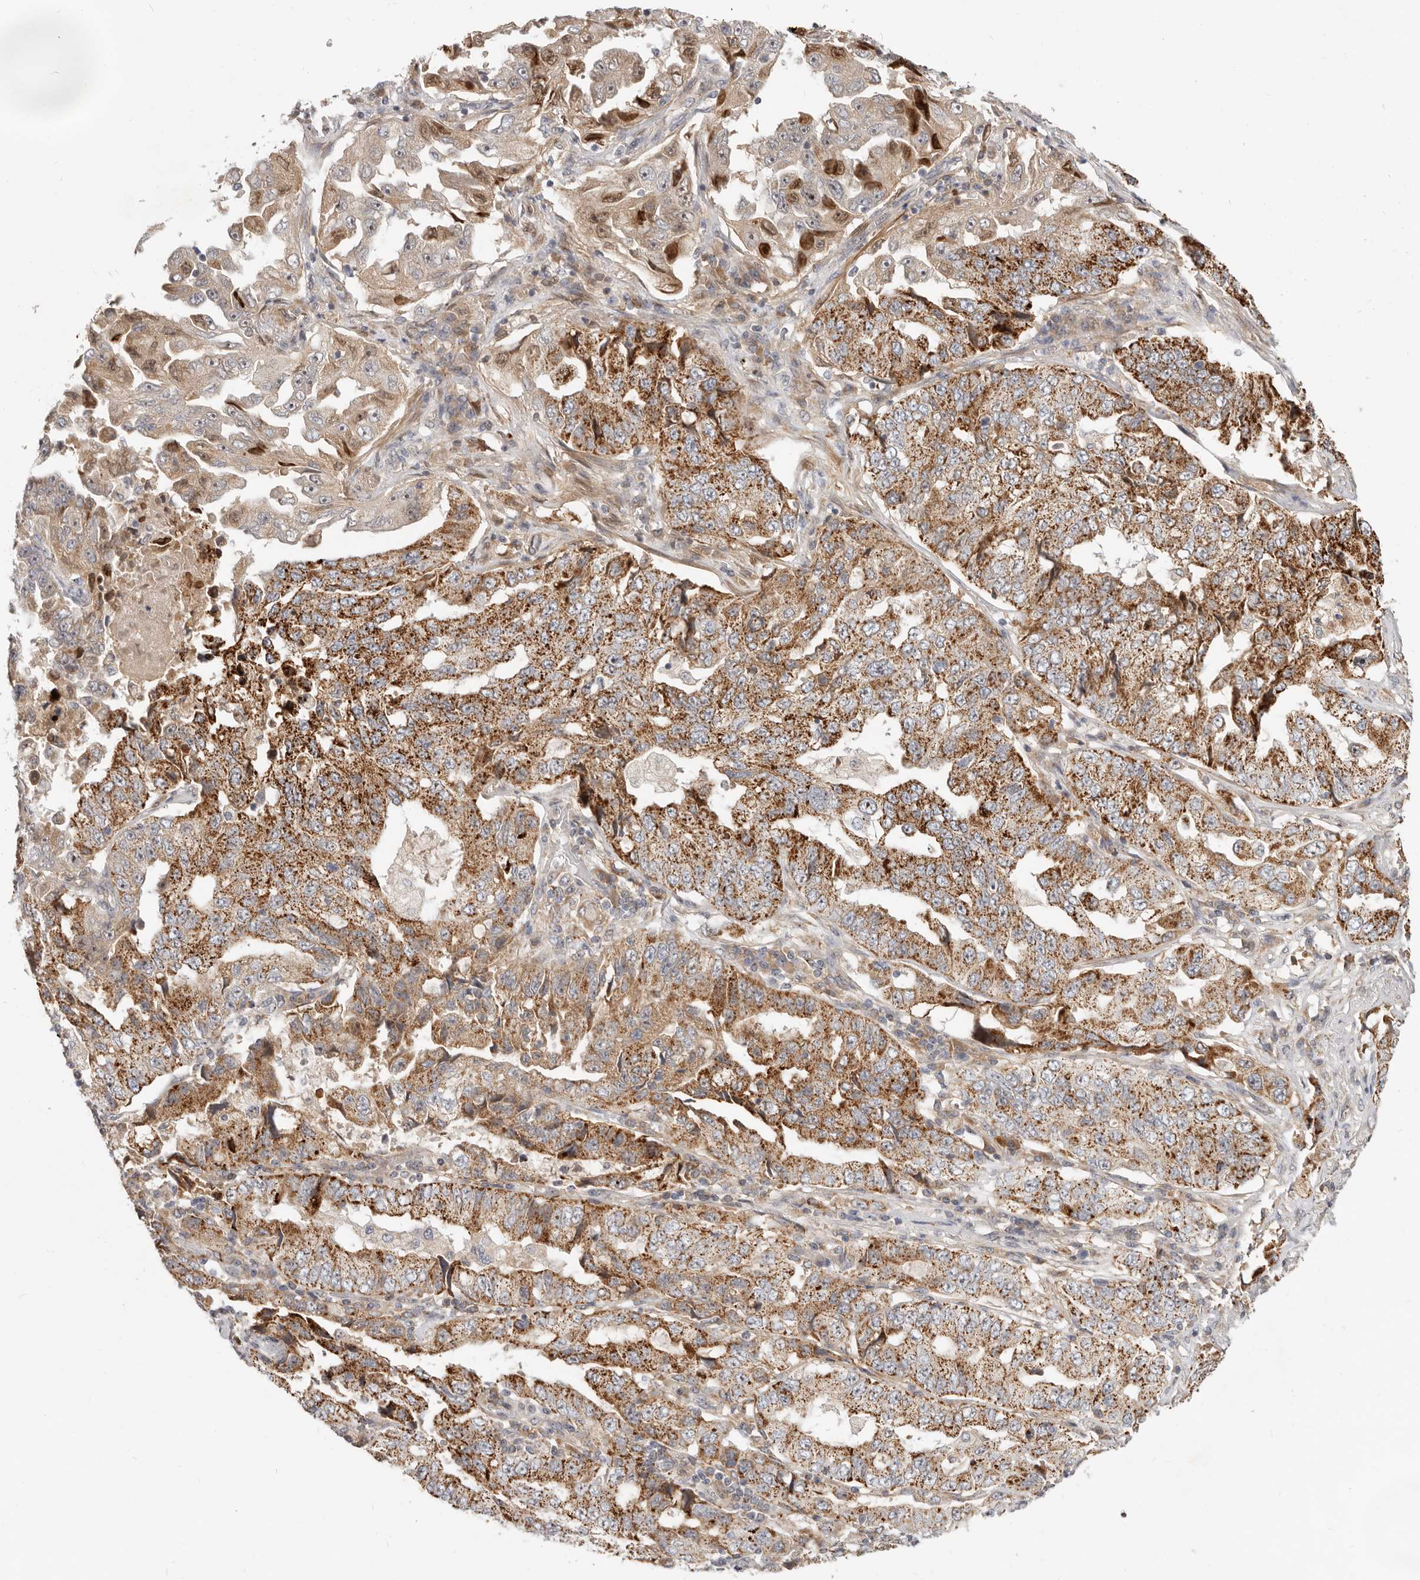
{"staining": {"intensity": "moderate", "quantity": ">75%", "location": "cytoplasmic/membranous"}, "tissue": "lung cancer", "cell_type": "Tumor cells", "image_type": "cancer", "snomed": [{"axis": "morphology", "description": "Adenocarcinoma, NOS"}, {"axis": "topography", "description": "Lung"}], "caption": "Tumor cells reveal medium levels of moderate cytoplasmic/membranous staining in about >75% of cells in lung cancer. The protein of interest is stained brown, and the nuclei are stained in blue (DAB (3,3'-diaminobenzidine) IHC with brightfield microscopy, high magnification).", "gene": "MICALL2", "patient": {"sex": "female", "age": 51}}